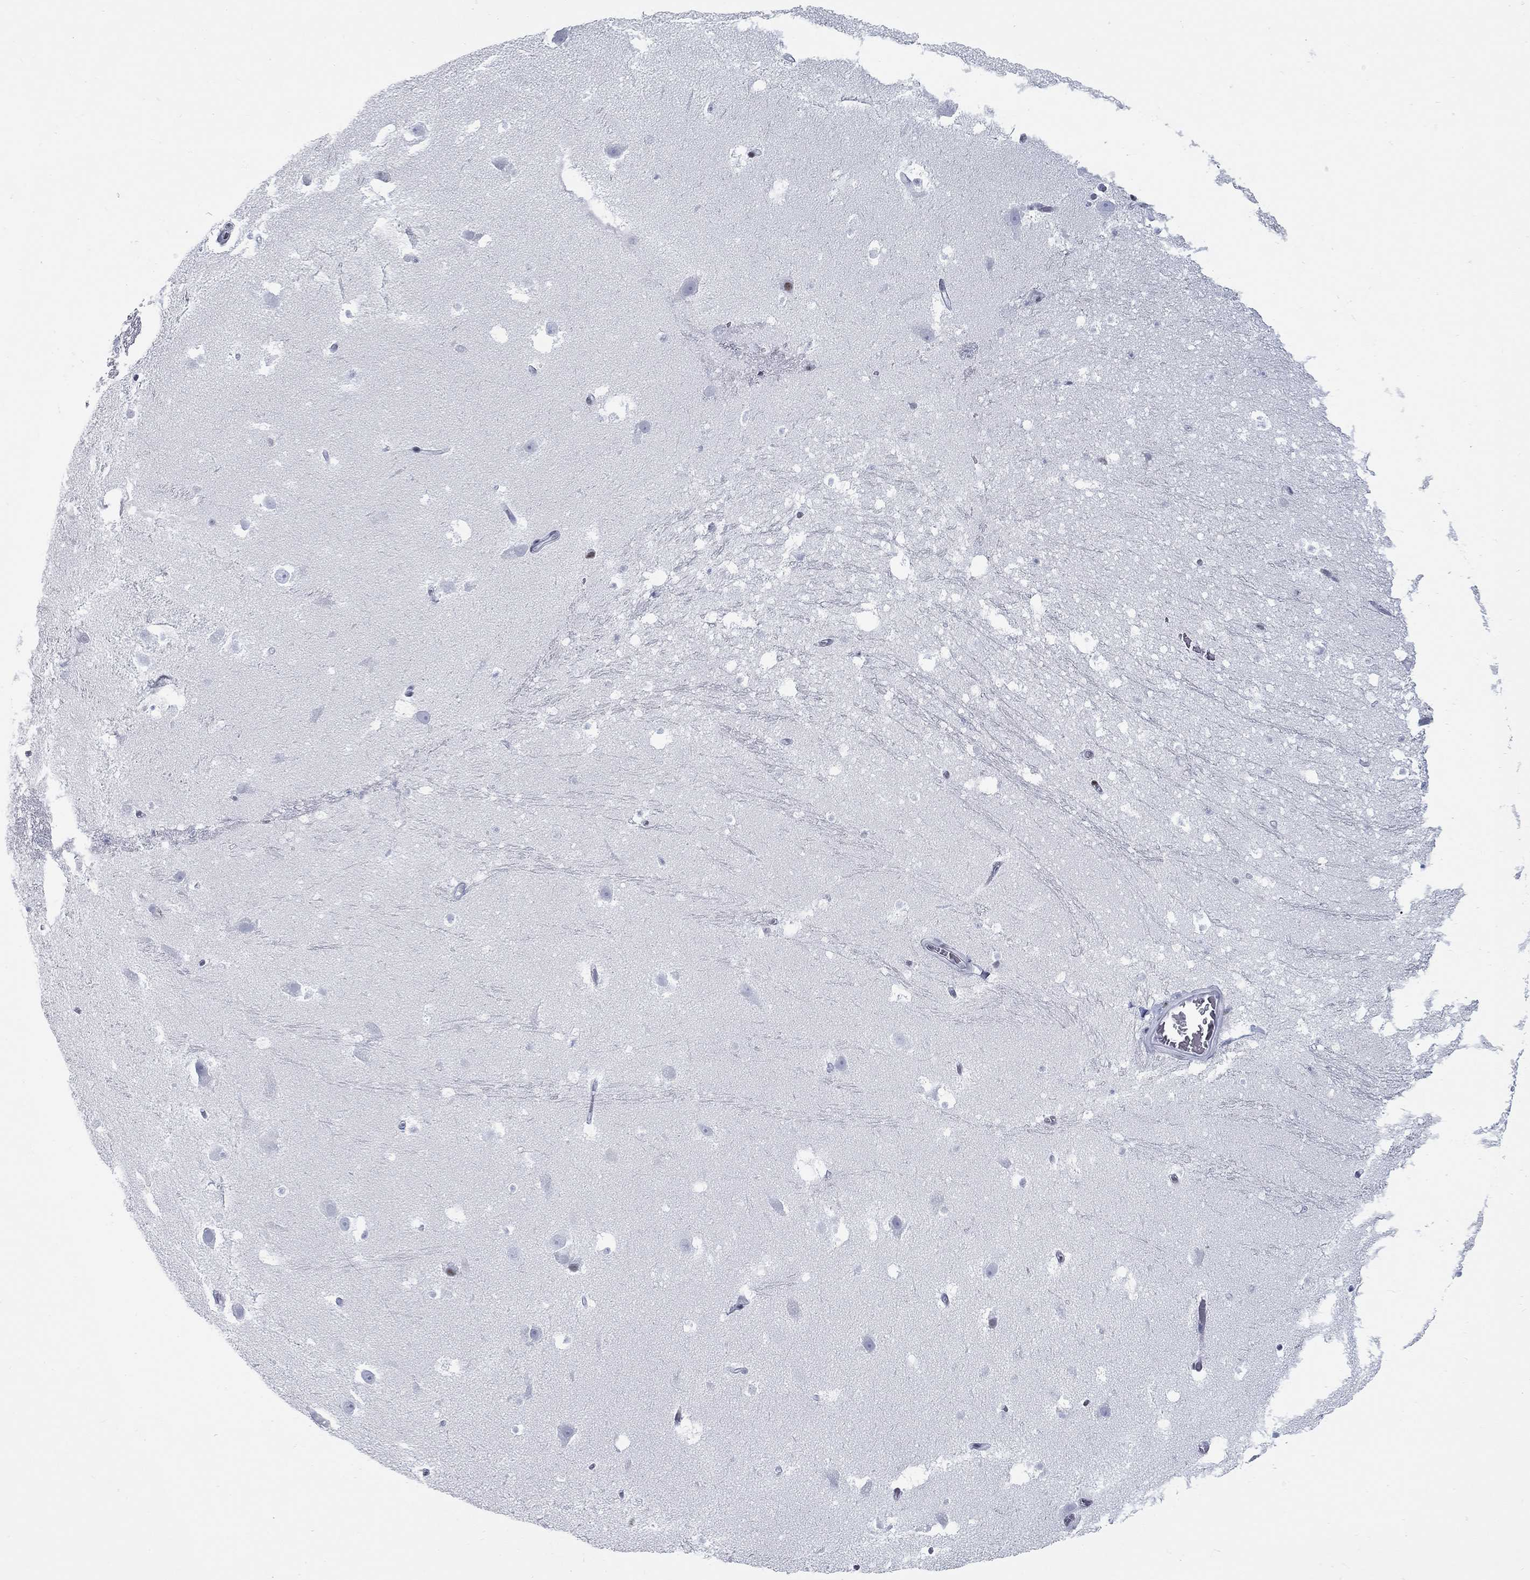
{"staining": {"intensity": "negative", "quantity": "none", "location": "none"}, "tissue": "hippocampus", "cell_type": "Glial cells", "image_type": "normal", "snomed": [{"axis": "morphology", "description": "Normal tissue, NOS"}, {"axis": "topography", "description": "Hippocampus"}], "caption": "This is an immunohistochemistry (IHC) histopathology image of normal hippocampus. There is no positivity in glial cells.", "gene": "ASF1B", "patient": {"sex": "male", "age": 26}}